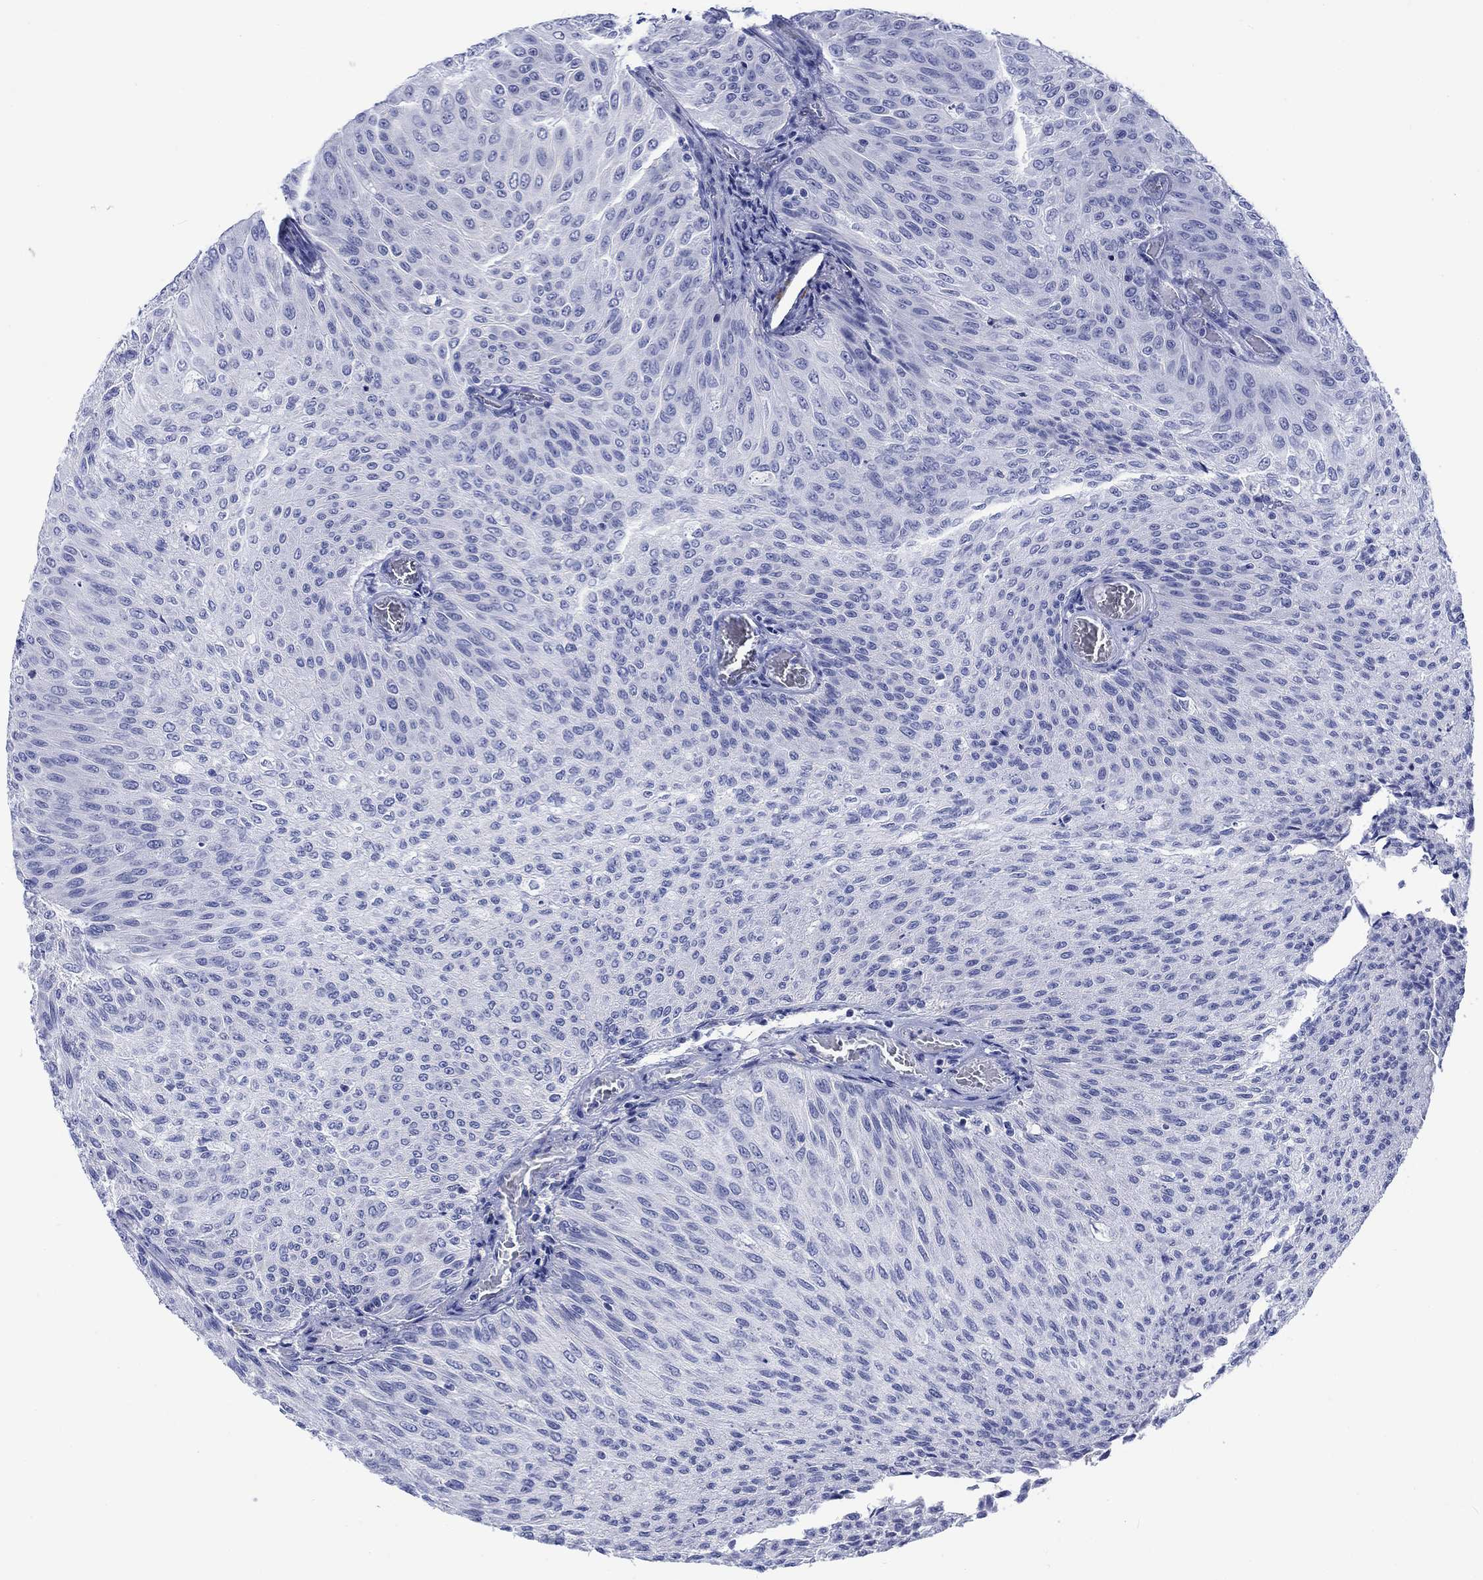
{"staining": {"intensity": "negative", "quantity": "none", "location": "none"}, "tissue": "urothelial cancer", "cell_type": "Tumor cells", "image_type": "cancer", "snomed": [{"axis": "morphology", "description": "Urothelial carcinoma, Low grade"}, {"axis": "topography", "description": "Ureter, NOS"}, {"axis": "topography", "description": "Urinary bladder"}], "caption": "Immunohistochemical staining of human urothelial carcinoma (low-grade) shows no significant staining in tumor cells.", "gene": "CACNG3", "patient": {"sex": "male", "age": 78}}